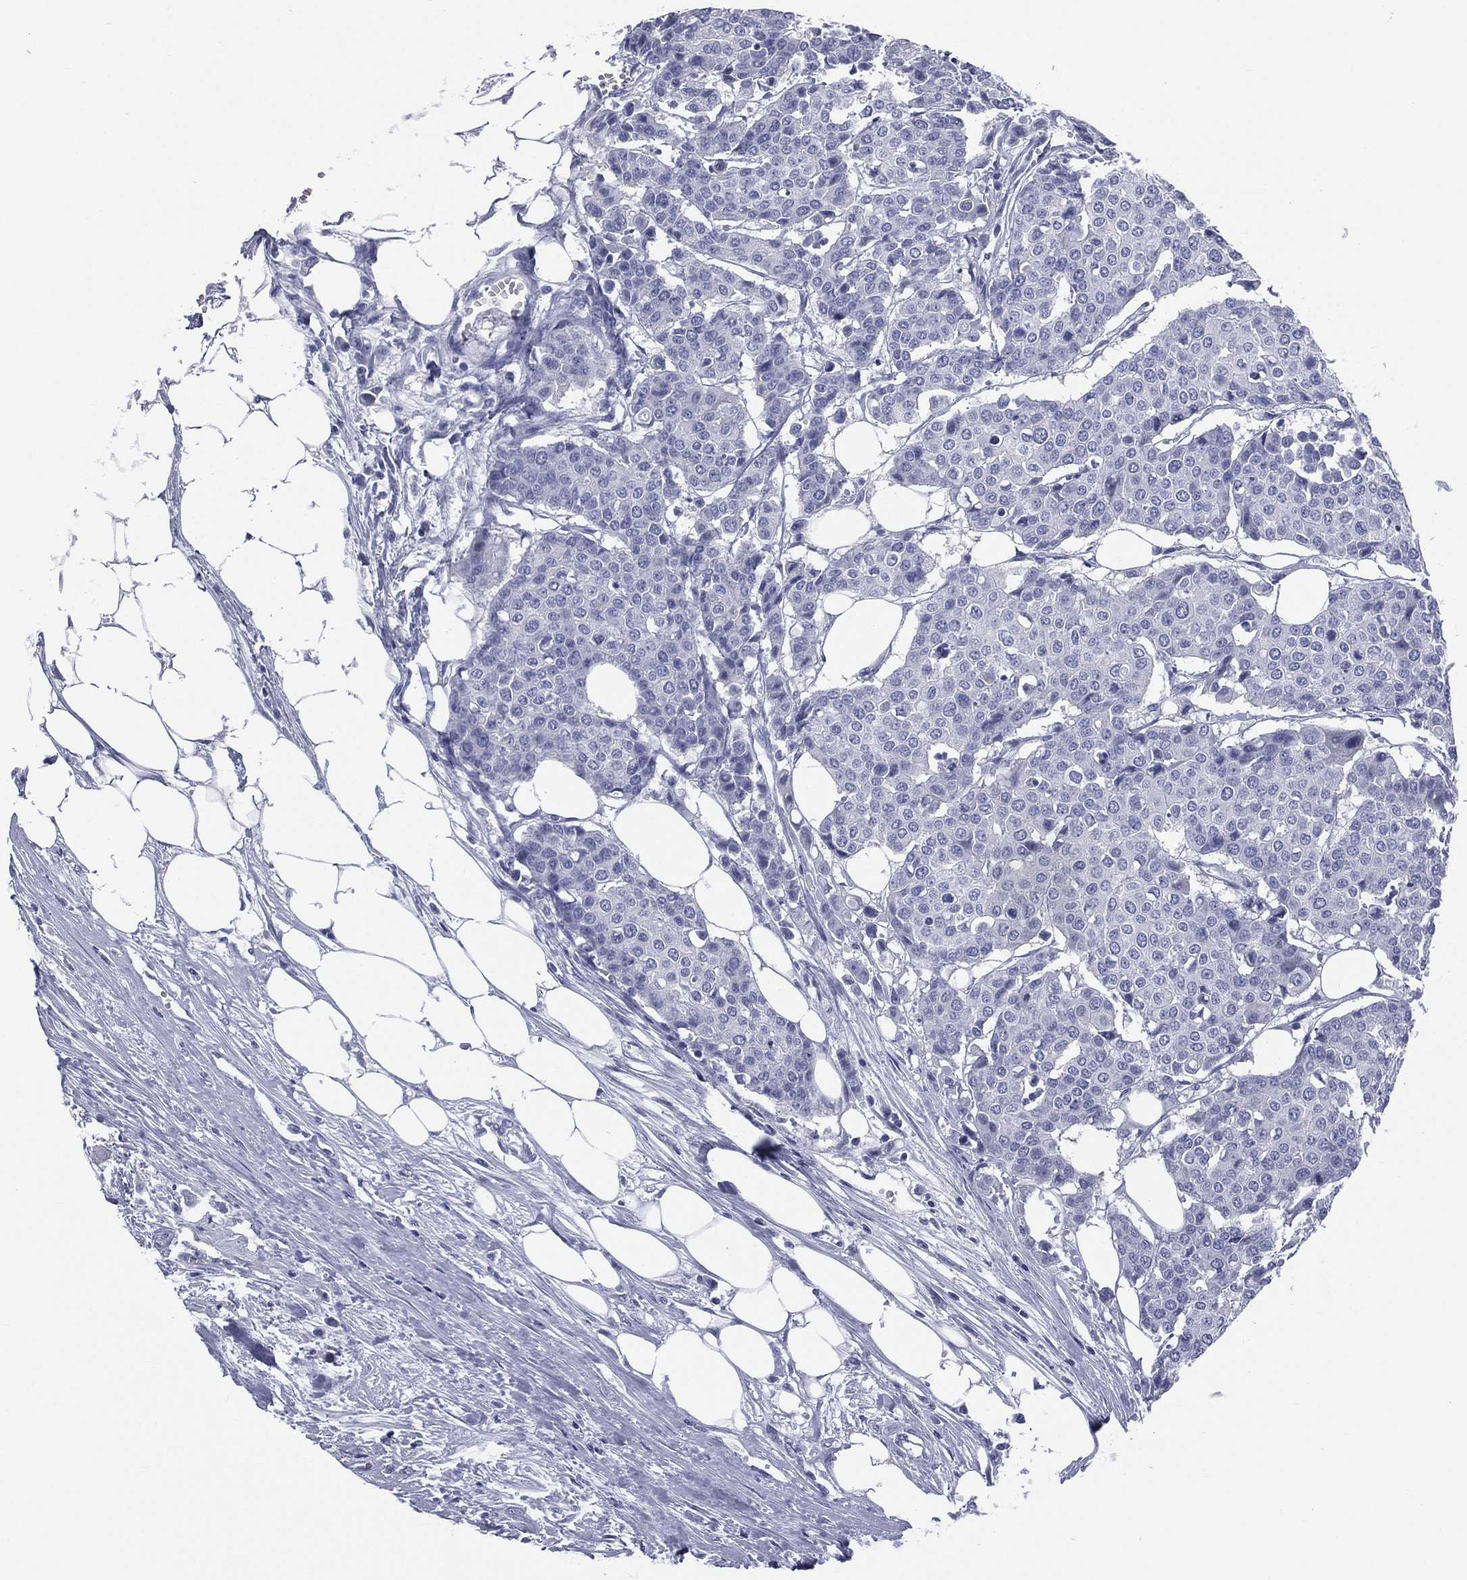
{"staining": {"intensity": "negative", "quantity": "none", "location": "none"}, "tissue": "carcinoid", "cell_type": "Tumor cells", "image_type": "cancer", "snomed": [{"axis": "morphology", "description": "Carcinoid, malignant, NOS"}, {"axis": "topography", "description": "Colon"}], "caption": "Malignant carcinoid was stained to show a protein in brown. There is no significant expression in tumor cells.", "gene": "MLN", "patient": {"sex": "male", "age": 81}}